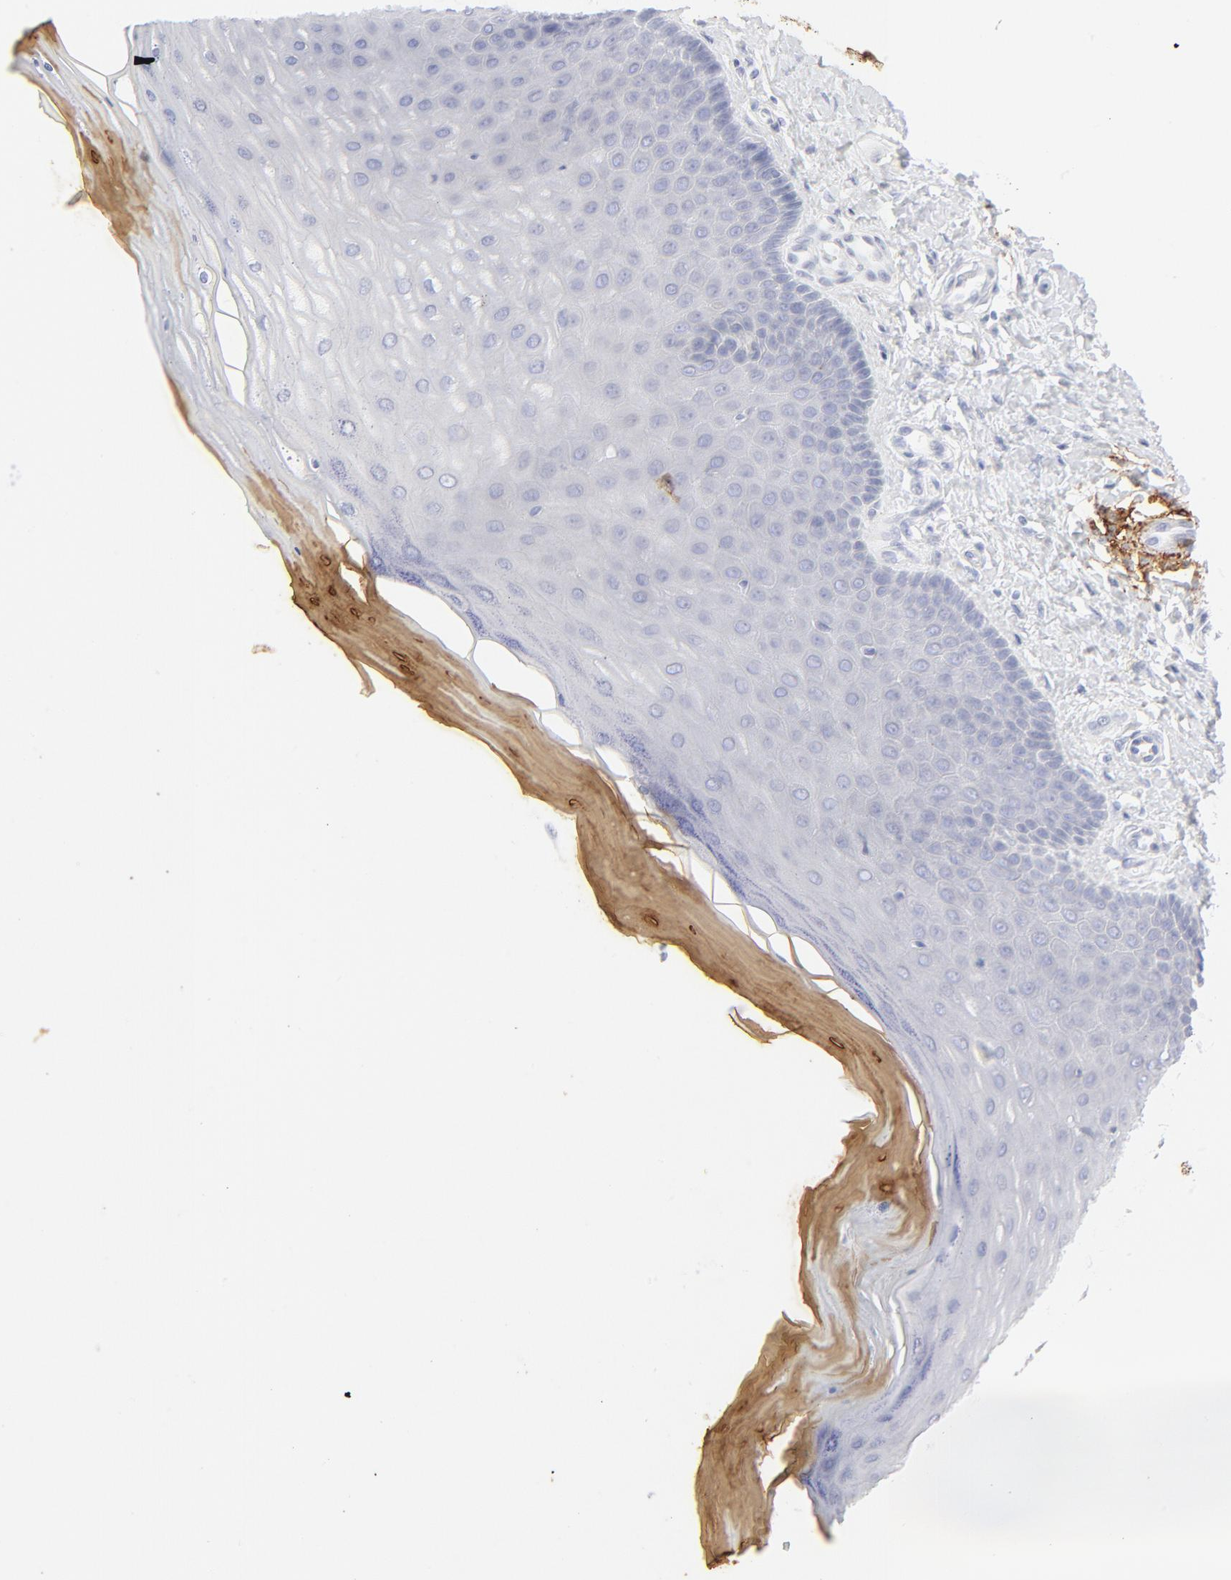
{"staining": {"intensity": "negative", "quantity": "none", "location": "none"}, "tissue": "cervix", "cell_type": "Glandular cells", "image_type": "normal", "snomed": [{"axis": "morphology", "description": "Normal tissue, NOS"}, {"axis": "topography", "description": "Cervix"}], "caption": "A photomicrograph of cervix stained for a protein demonstrates no brown staining in glandular cells. (DAB immunohistochemistry (IHC) visualized using brightfield microscopy, high magnification).", "gene": "CCR7", "patient": {"sex": "female", "age": 55}}